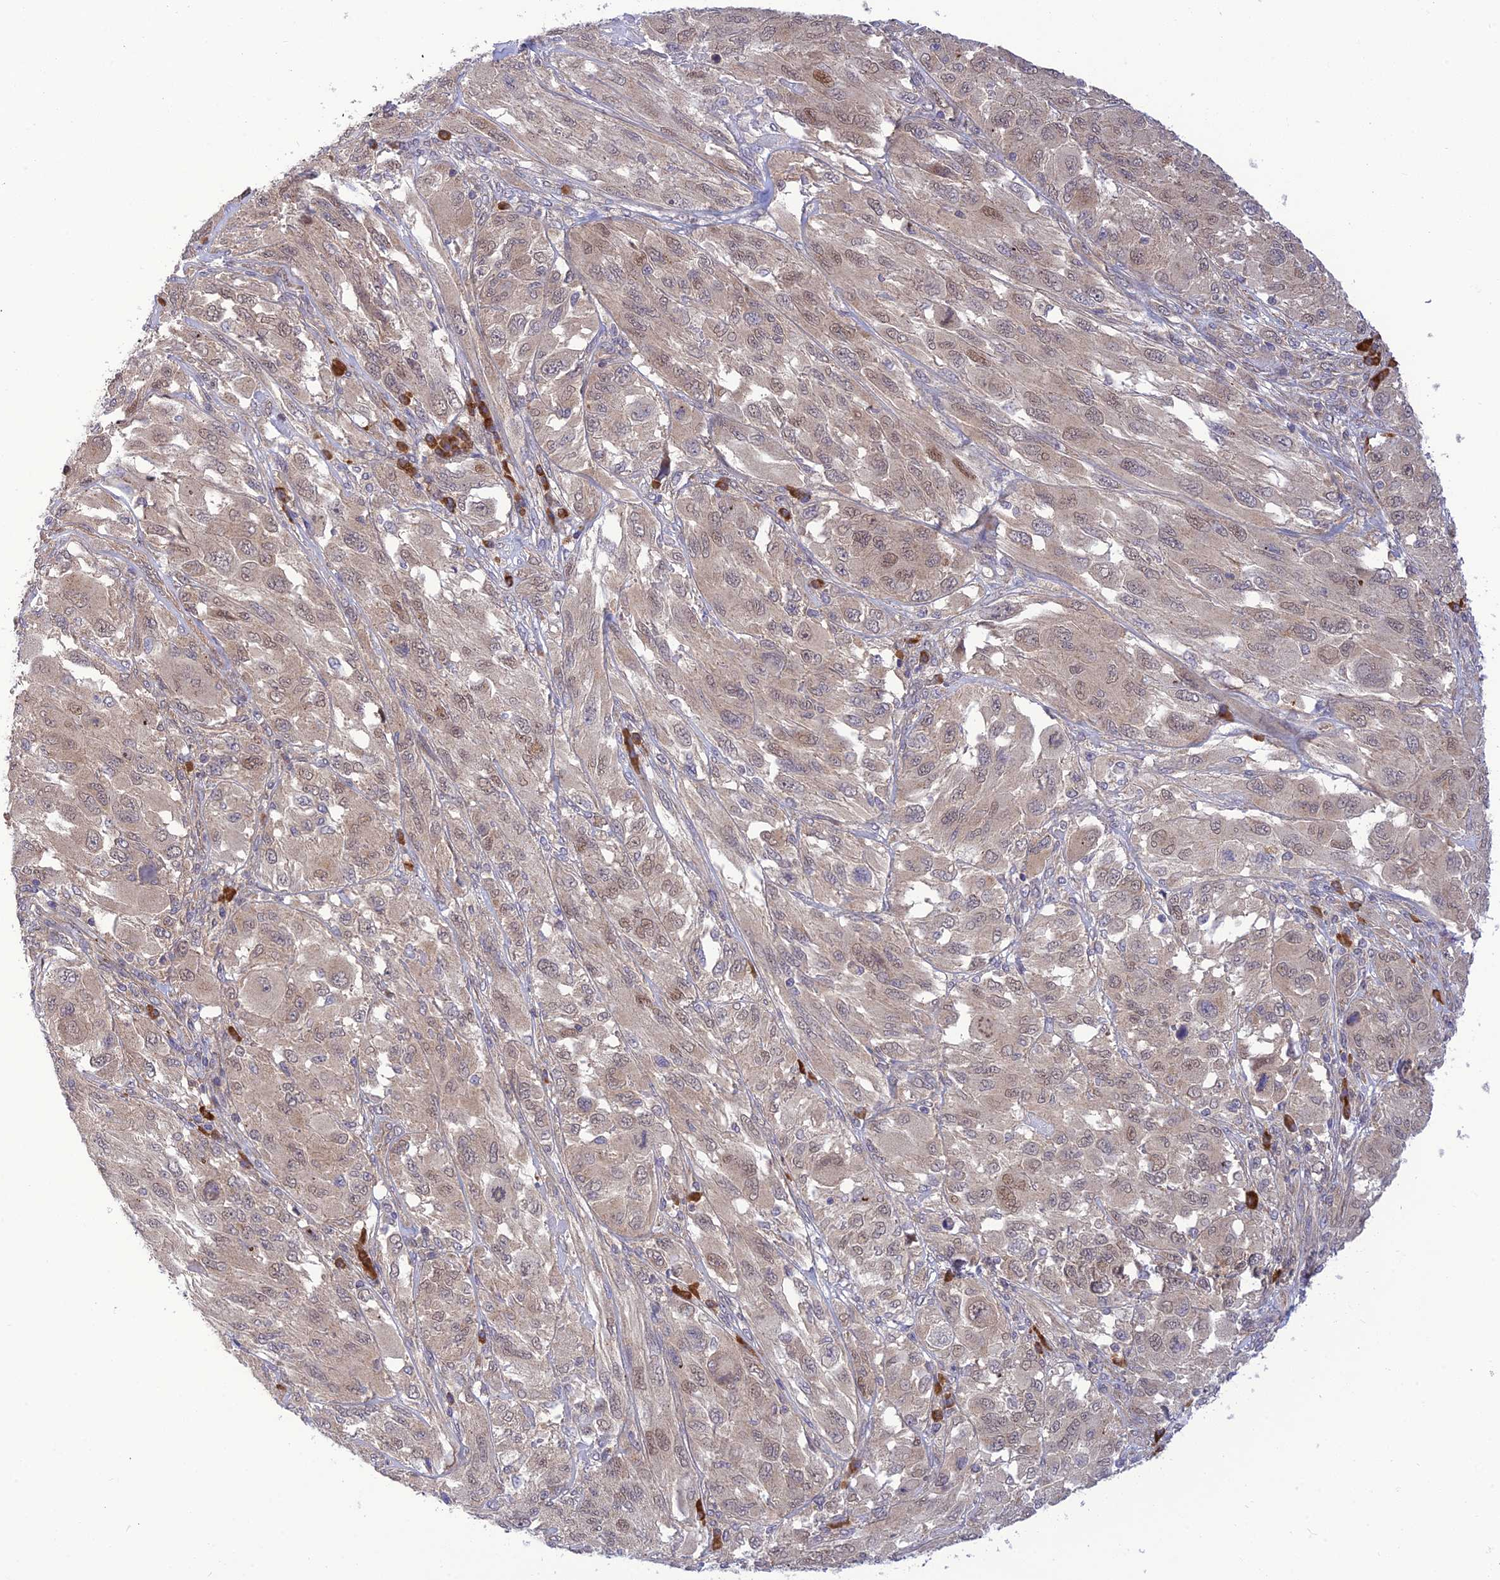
{"staining": {"intensity": "weak", "quantity": "25%-75%", "location": "nuclear"}, "tissue": "melanoma", "cell_type": "Tumor cells", "image_type": "cancer", "snomed": [{"axis": "morphology", "description": "Malignant melanoma, NOS"}, {"axis": "topography", "description": "Skin"}], "caption": "Weak nuclear staining for a protein is seen in about 25%-75% of tumor cells of malignant melanoma using immunohistochemistry.", "gene": "UROS", "patient": {"sex": "female", "age": 91}}